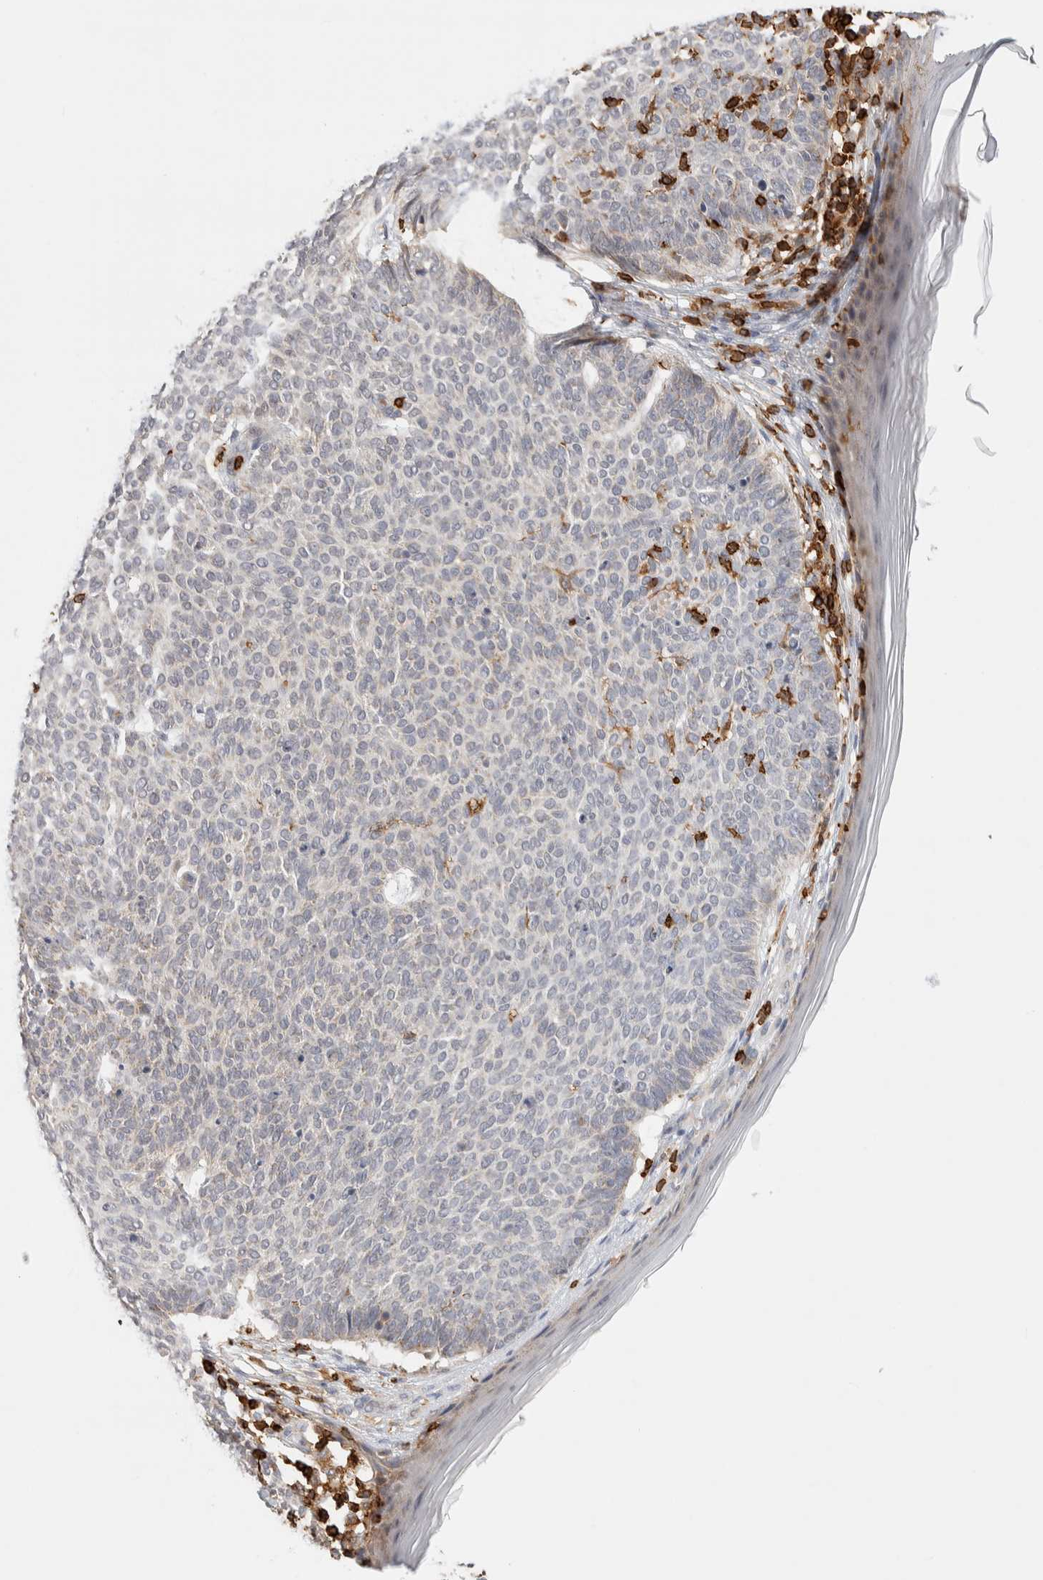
{"staining": {"intensity": "weak", "quantity": "<25%", "location": "cytoplasmic/membranous"}, "tissue": "skin cancer", "cell_type": "Tumor cells", "image_type": "cancer", "snomed": [{"axis": "morphology", "description": "Normal tissue, NOS"}, {"axis": "morphology", "description": "Basal cell carcinoma"}, {"axis": "topography", "description": "Skin"}], "caption": "Immunohistochemical staining of skin cancer shows no significant positivity in tumor cells.", "gene": "RUNDC1", "patient": {"sex": "male", "age": 50}}